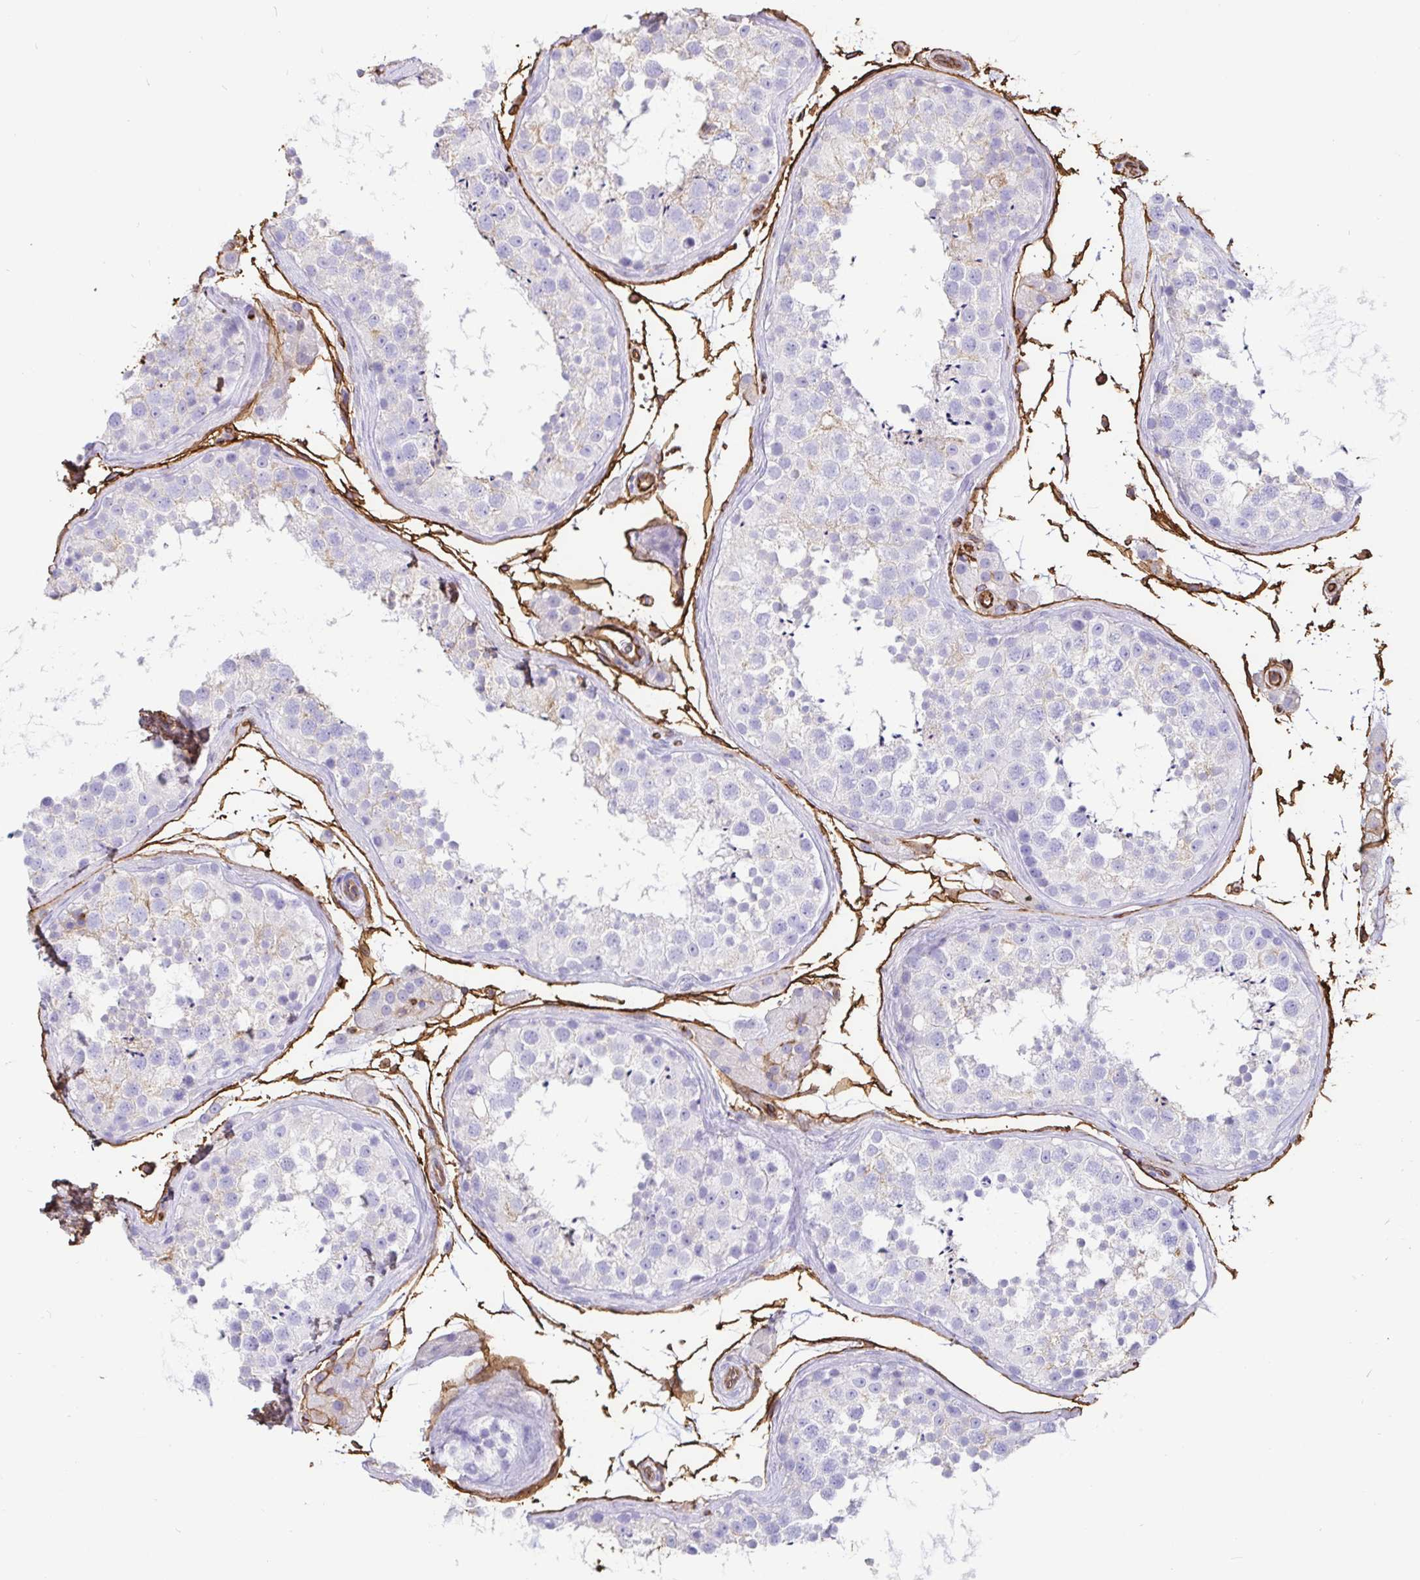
{"staining": {"intensity": "weak", "quantity": "<25%", "location": "cytoplasmic/membranous"}, "tissue": "testis", "cell_type": "Cells in seminiferous ducts", "image_type": "normal", "snomed": [{"axis": "morphology", "description": "Normal tissue, NOS"}, {"axis": "topography", "description": "Testis"}], "caption": "An immunohistochemistry micrograph of normal testis is shown. There is no staining in cells in seminiferous ducts of testis. (Stains: DAB (3,3'-diaminobenzidine) IHC with hematoxylin counter stain, Microscopy: brightfield microscopy at high magnification).", "gene": "ANXA2", "patient": {"sex": "male", "age": 41}}